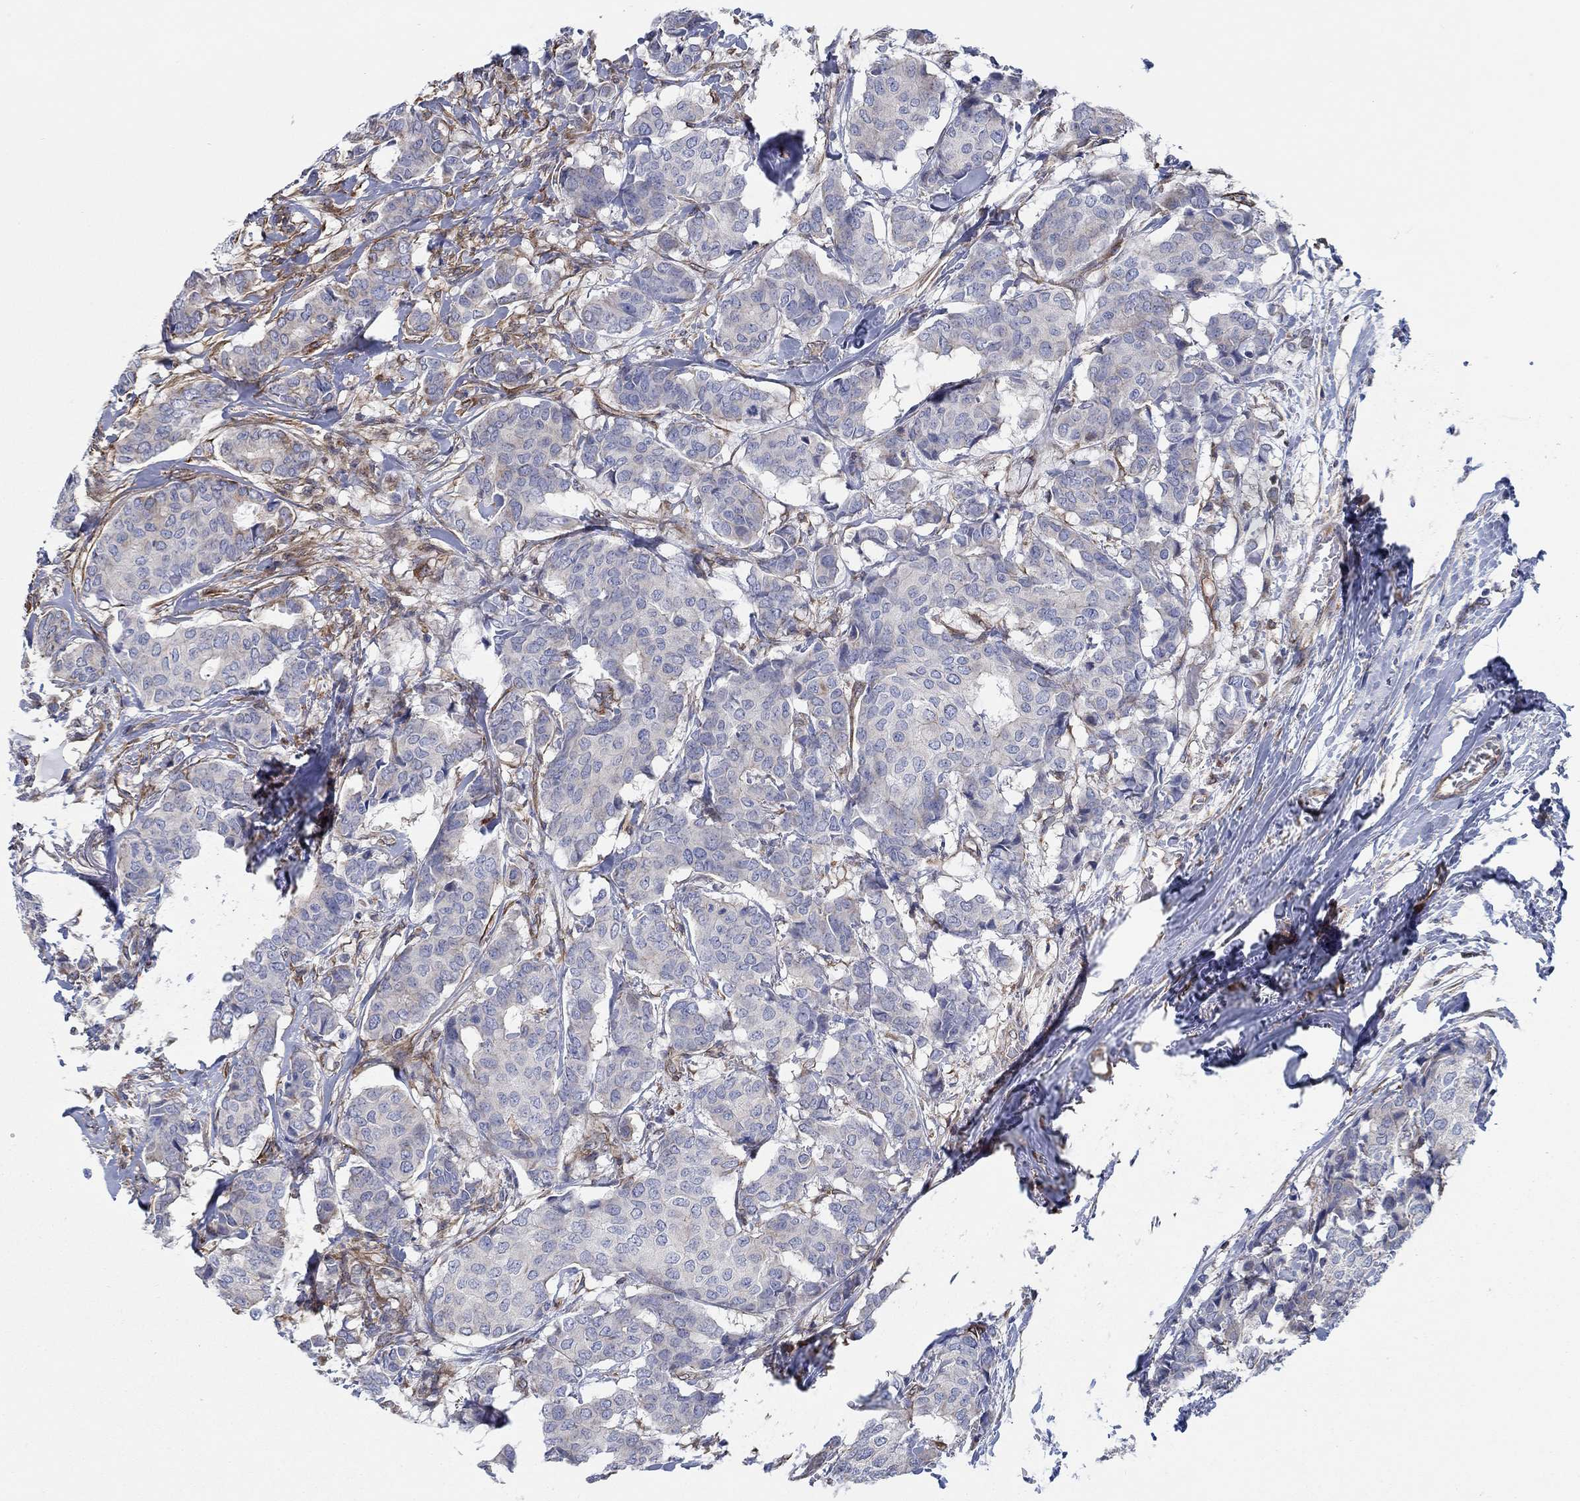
{"staining": {"intensity": "negative", "quantity": "none", "location": "none"}, "tissue": "breast cancer", "cell_type": "Tumor cells", "image_type": "cancer", "snomed": [{"axis": "morphology", "description": "Duct carcinoma"}, {"axis": "topography", "description": "Breast"}], "caption": "There is no significant staining in tumor cells of breast intraductal carcinoma.", "gene": "FMN1", "patient": {"sex": "female", "age": 75}}